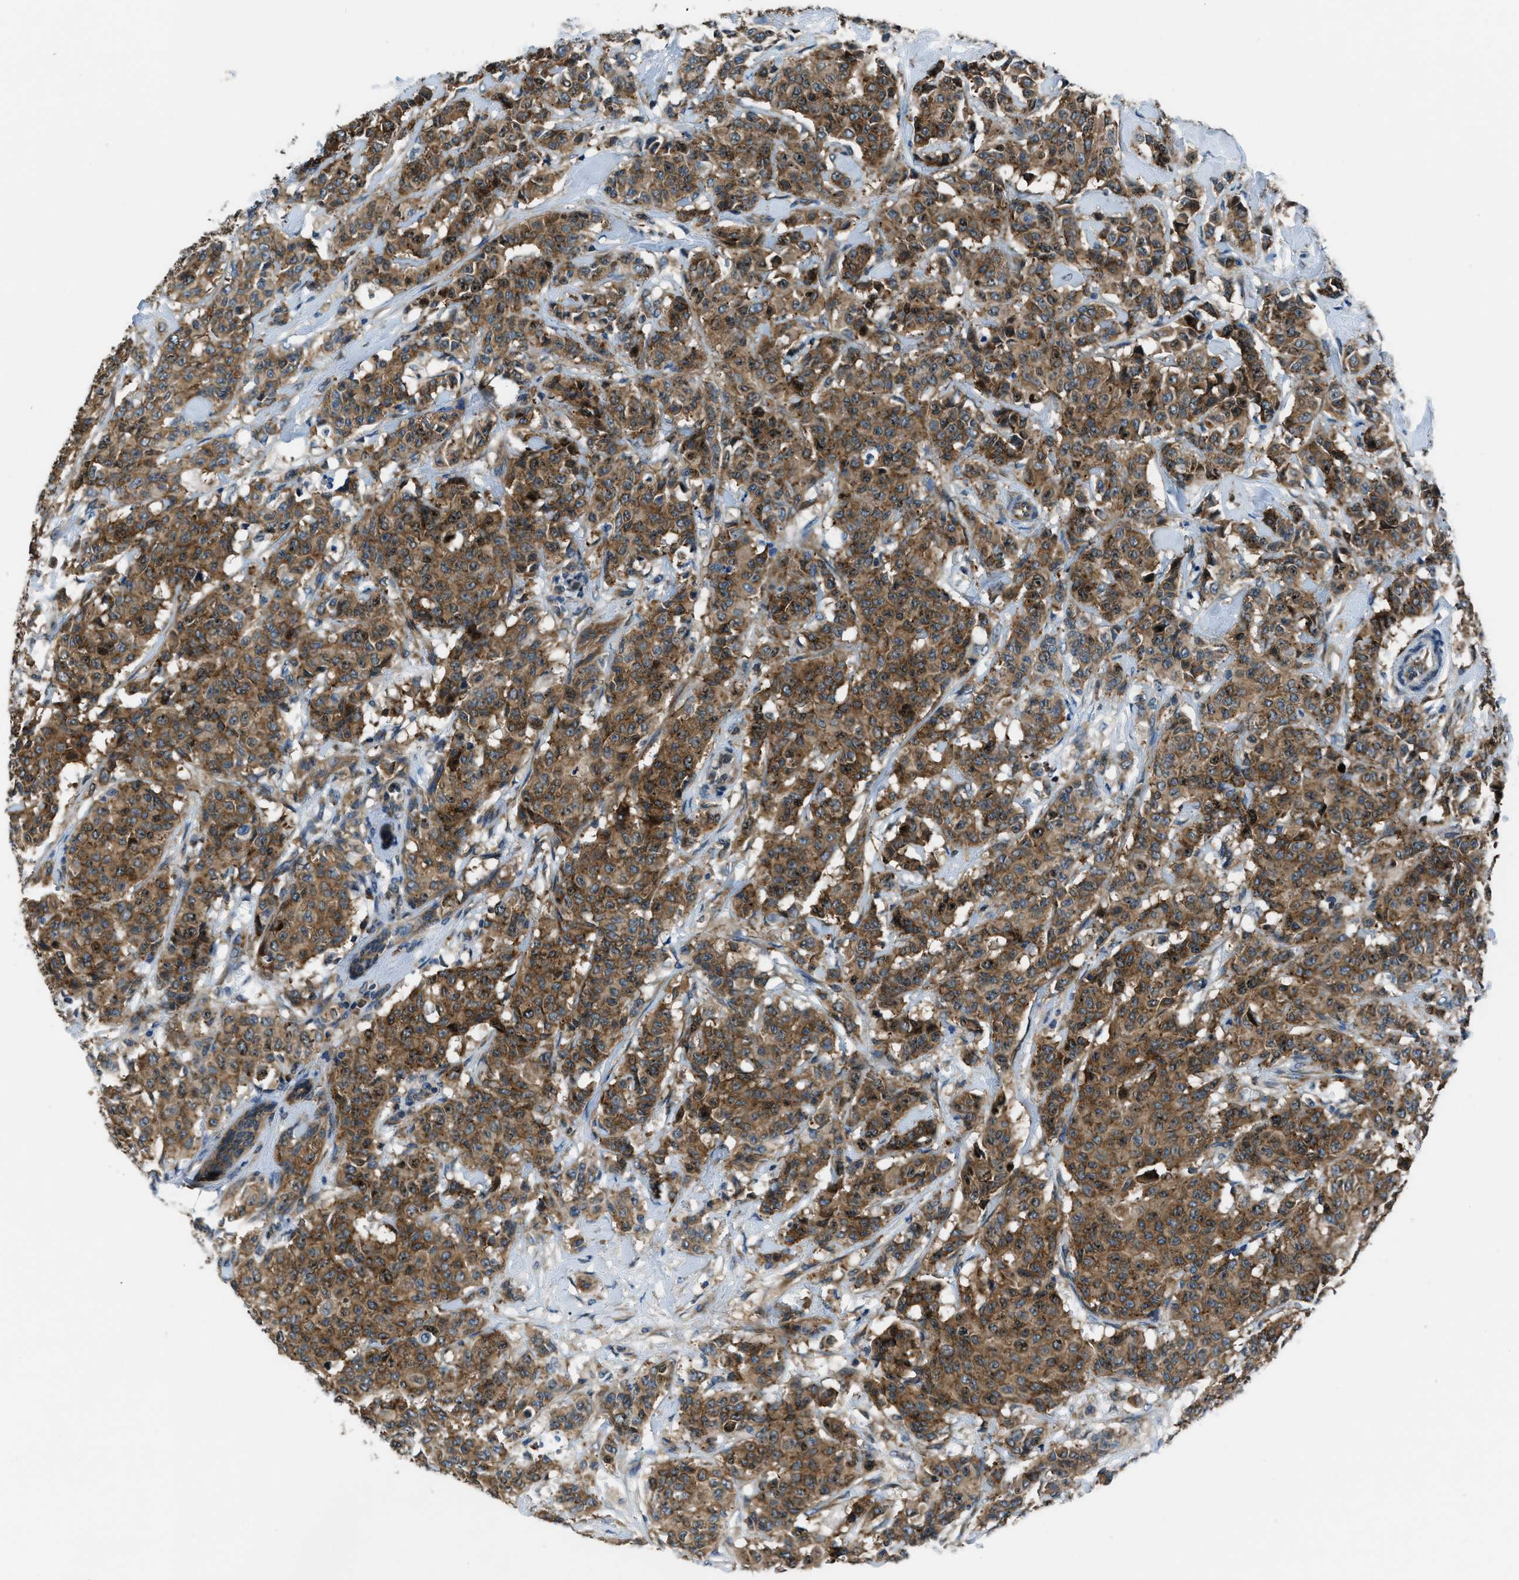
{"staining": {"intensity": "strong", "quantity": ">75%", "location": "cytoplasmic/membranous"}, "tissue": "breast cancer", "cell_type": "Tumor cells", "image_type": "cancer", "snomed": [{"axis": "morphology", "description": "Normal tissue, NOS"}, {"axis": "morphology", "description": "Duct carcinoma"}, {"axis": "topography", "description": "Breast"}], "caption": "Protein positivity by immunohistochemistry (IHC) exhibits strong cytoplasmic/membranous expression in about >75% of tumor cells in breast invasive ductal carcinoma.", "gene": "ARFGAP2", "patient": {"sex": "female", "age": 40}}